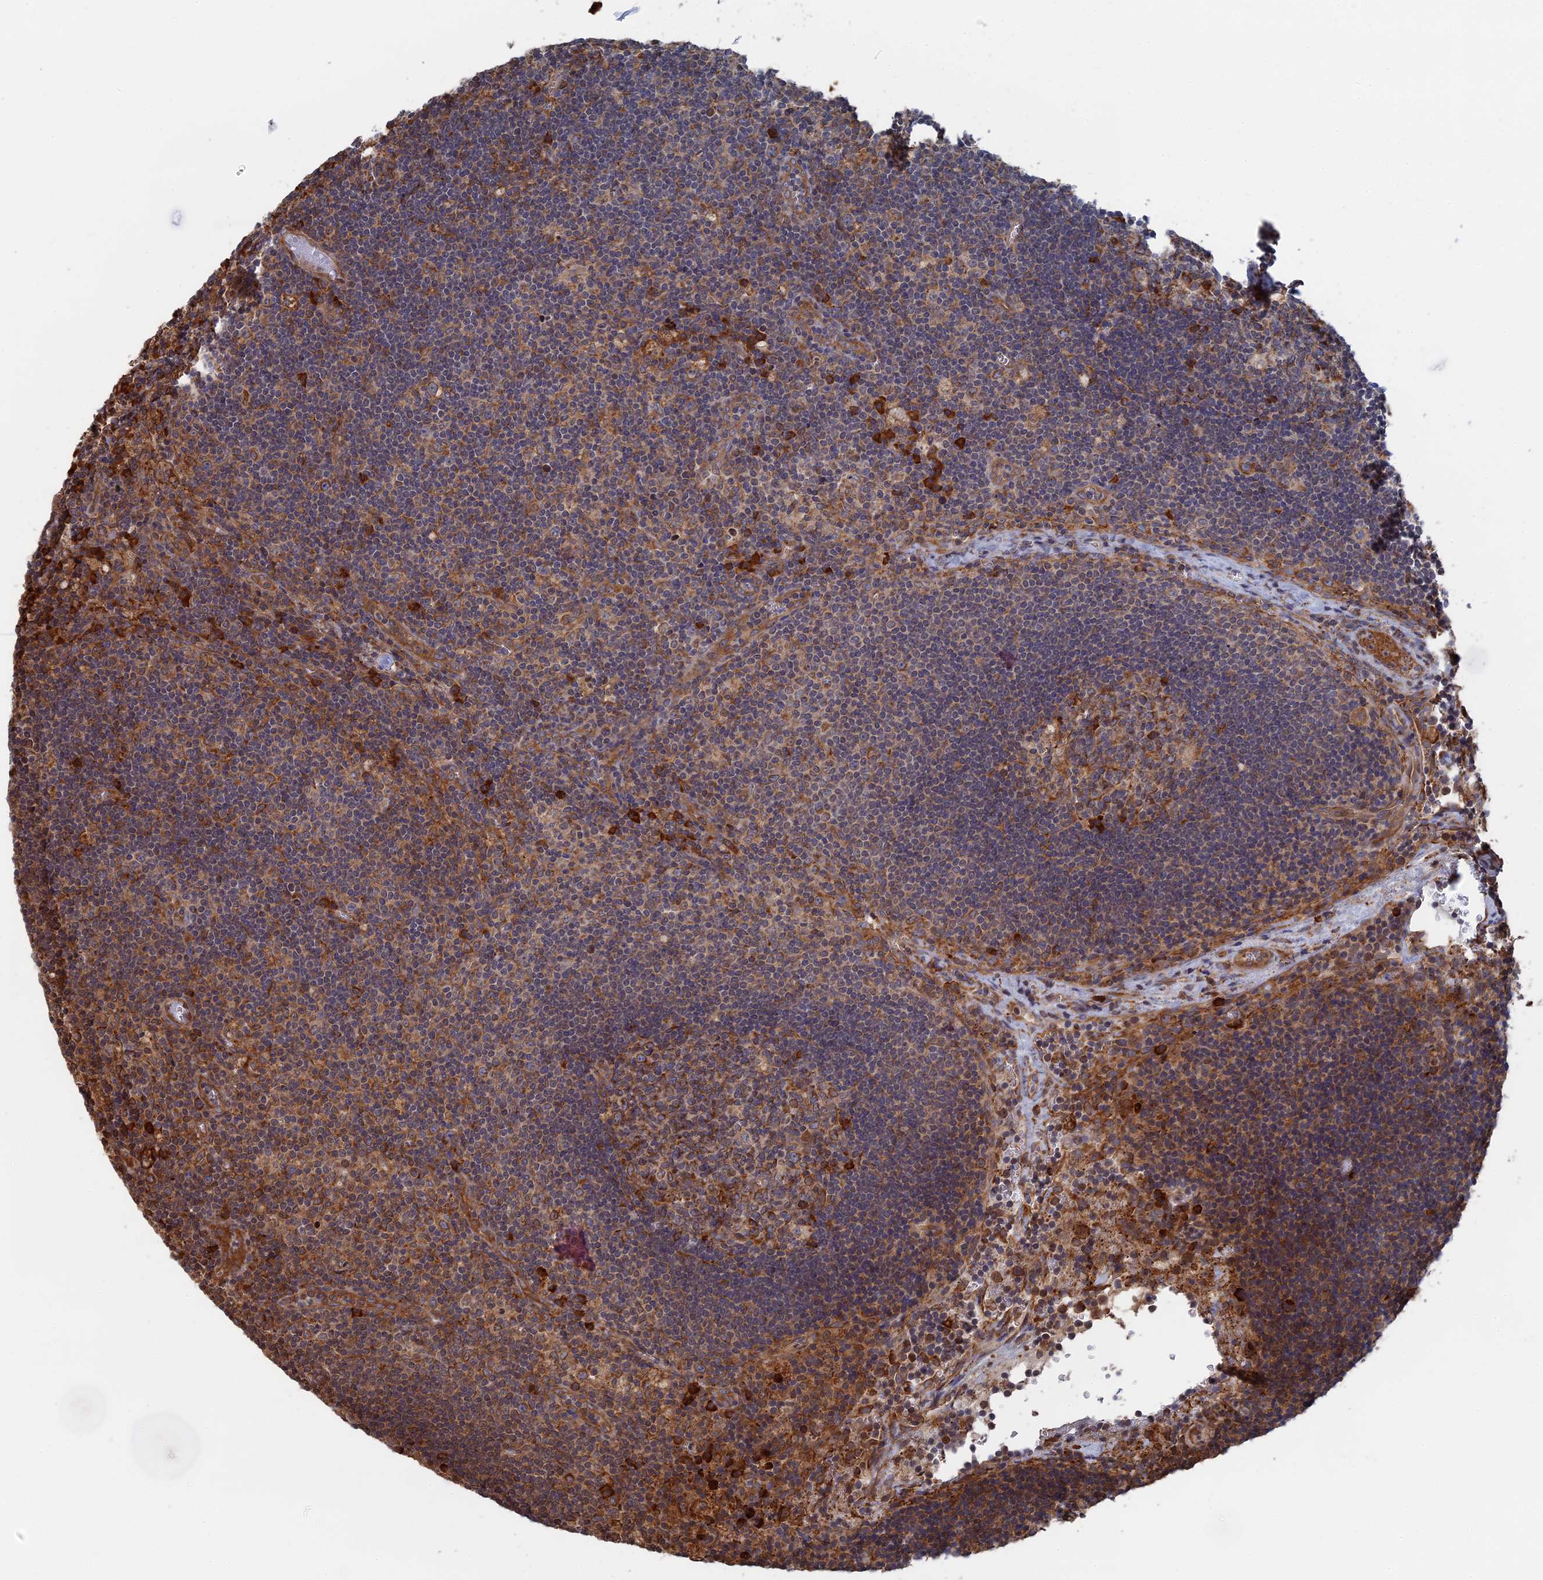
{"staining": {"intensity": "moderate", "quantity": ">75%", "location": "cytoplasmic/membranous"}, "tissue": "lymph node", "cell_type": "Germinal center cells", "image_type": "normal", "snomed": [{"axis": "morphology", "description": "Normal tissue, NOS"}, {"axis": "topography", "description": "Lymph node"}], "caption": "Lymph node stained with a brown dye demonstrates moderate cytoplasmic/membranous positive staining in about >75% of germinal center cells.", "gene": "BPIFB6", "patient": {"sex": "male", "age": 58}}